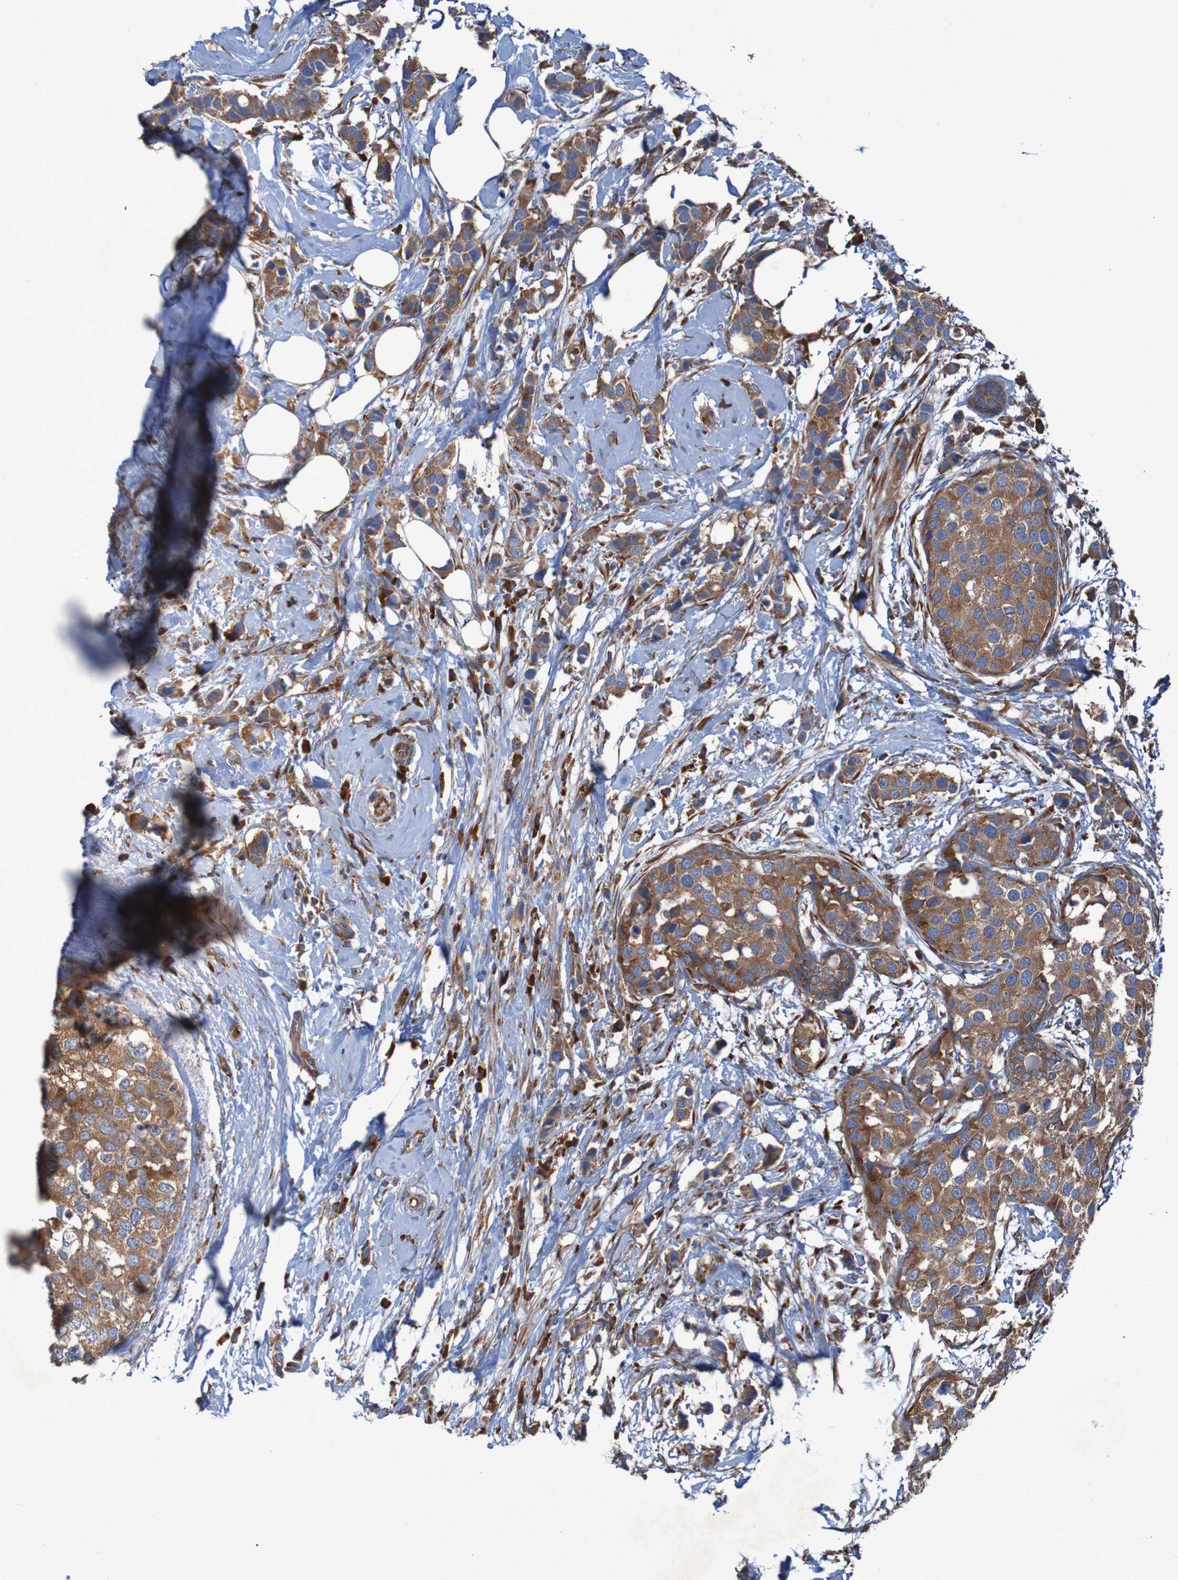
{"staining": {"intensity": "strong", "quantity": ">75%", "location": "cytoplasmic/membranous"}, "tissue": "breast cancer", "cell_type": "Tumor cells", "image_type": "cancer", "snomed": [{"axis": "morphology", "description": "Normal tissue, NOS"}, {"axis": "morphology", "description": "Duct carcinoma"}, {"axis": "topography", "description": "Breast"}], "caption": "Protein analysis of breast cancer (infiltrating ductal carcinoma) tissue demonstrates strong cytoplasmic/membranous staining in about >75% of tumor cells.", "gene": "RPL10", "patient": {"sex": "female", "age": 50}}